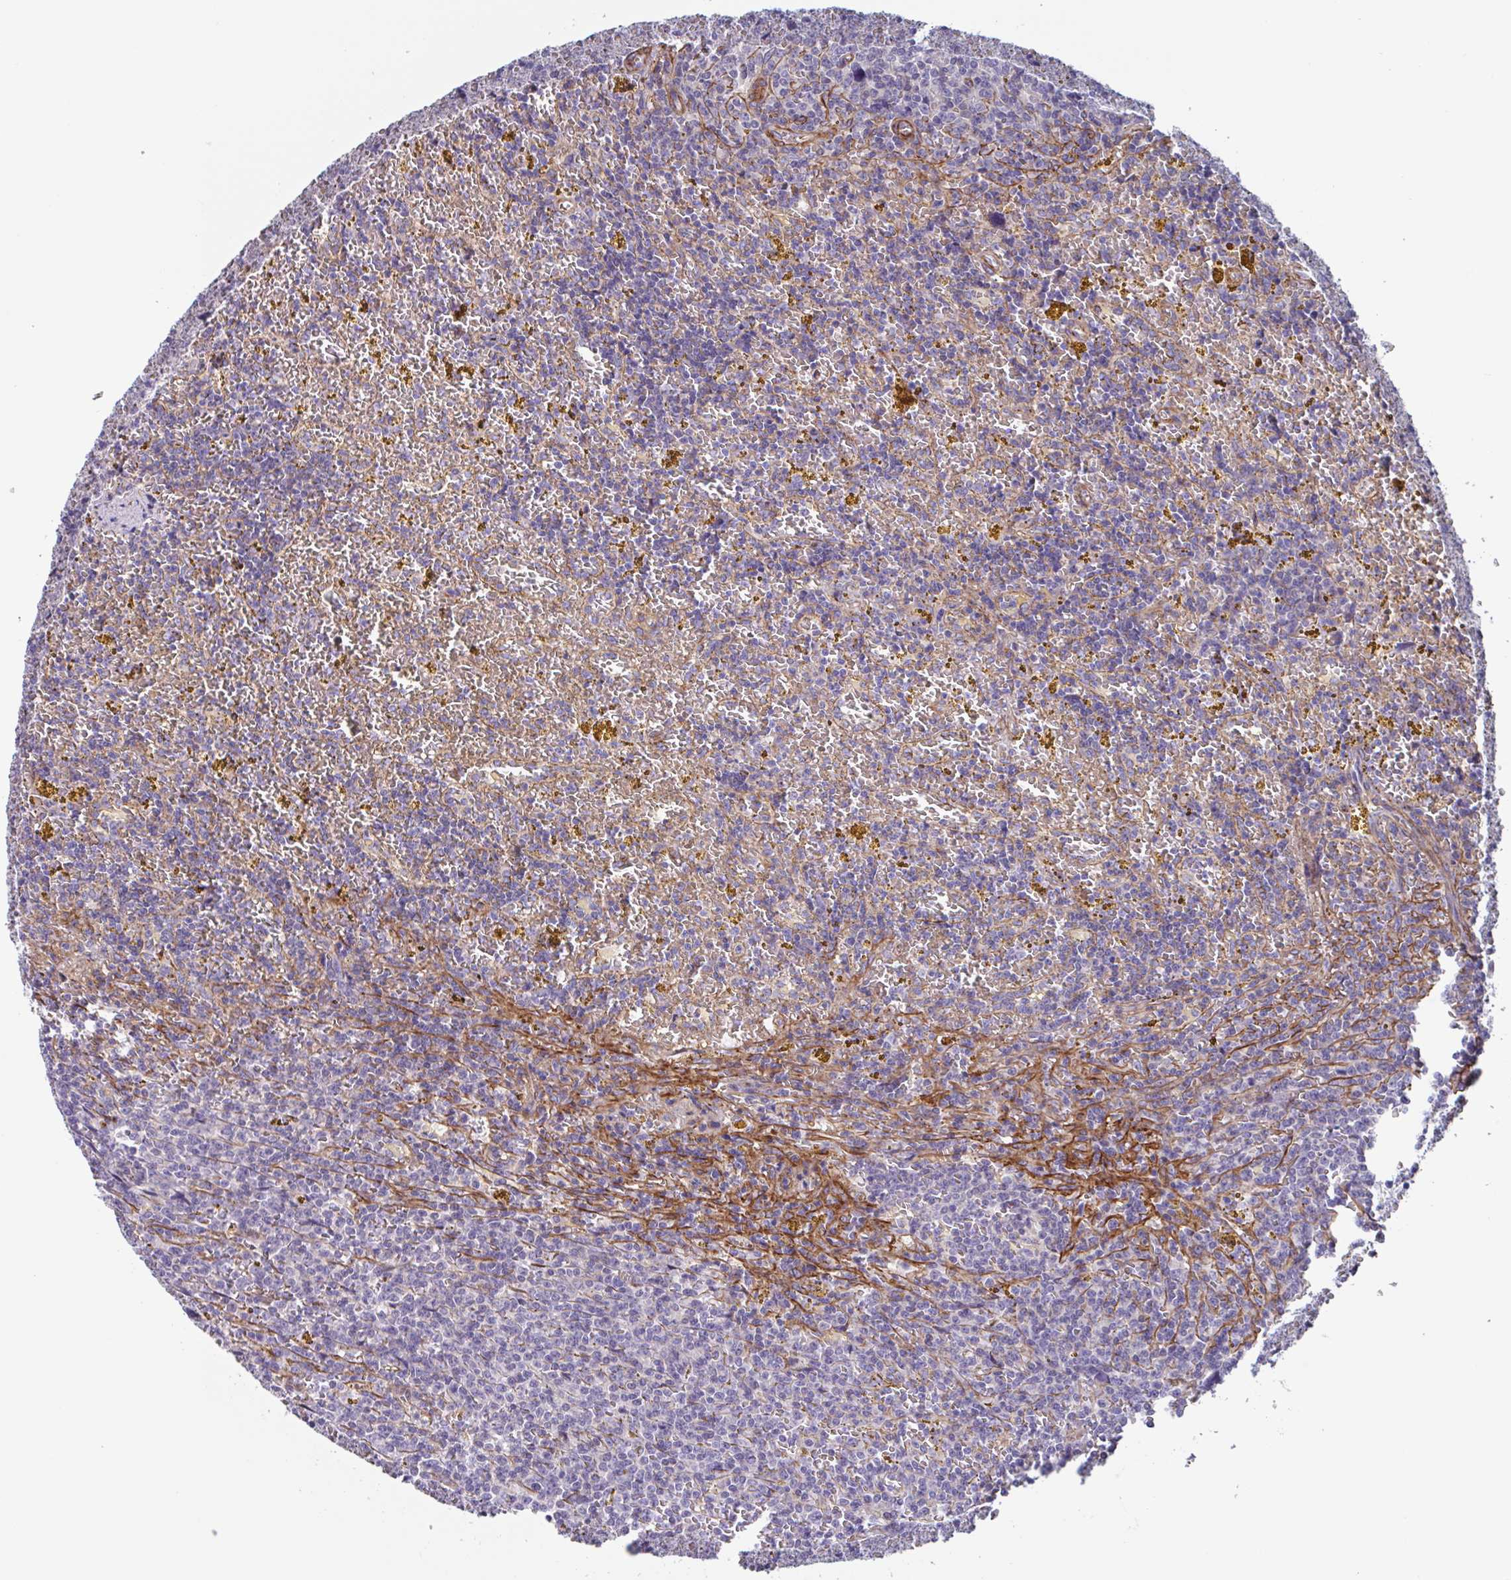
{"staining": {"intensity": "negative", "quantity": "none", "location": "none"}, "tissue": "lymphoma", "cell_type": "Tumor cells", "image_type": "cancer", "snomed": [{"axis": "morphology", "description": "Malignant lymphoma, non-Hodgkin's type, Low grade"}, {"axis": "topography", "description": "Spleen"}, {"axis": "topography", "description": "Lymph node"}], "caption": "High magnification brightfield microscopy of lymphoma stained with DAB (3,3'-diaminobenzidine) (brown) and counterstained with hematoxylin (blue): tumor cells show no significant positivity.", "gene": "SHISA7", "patient": {"sex": "female", "age": 66}}